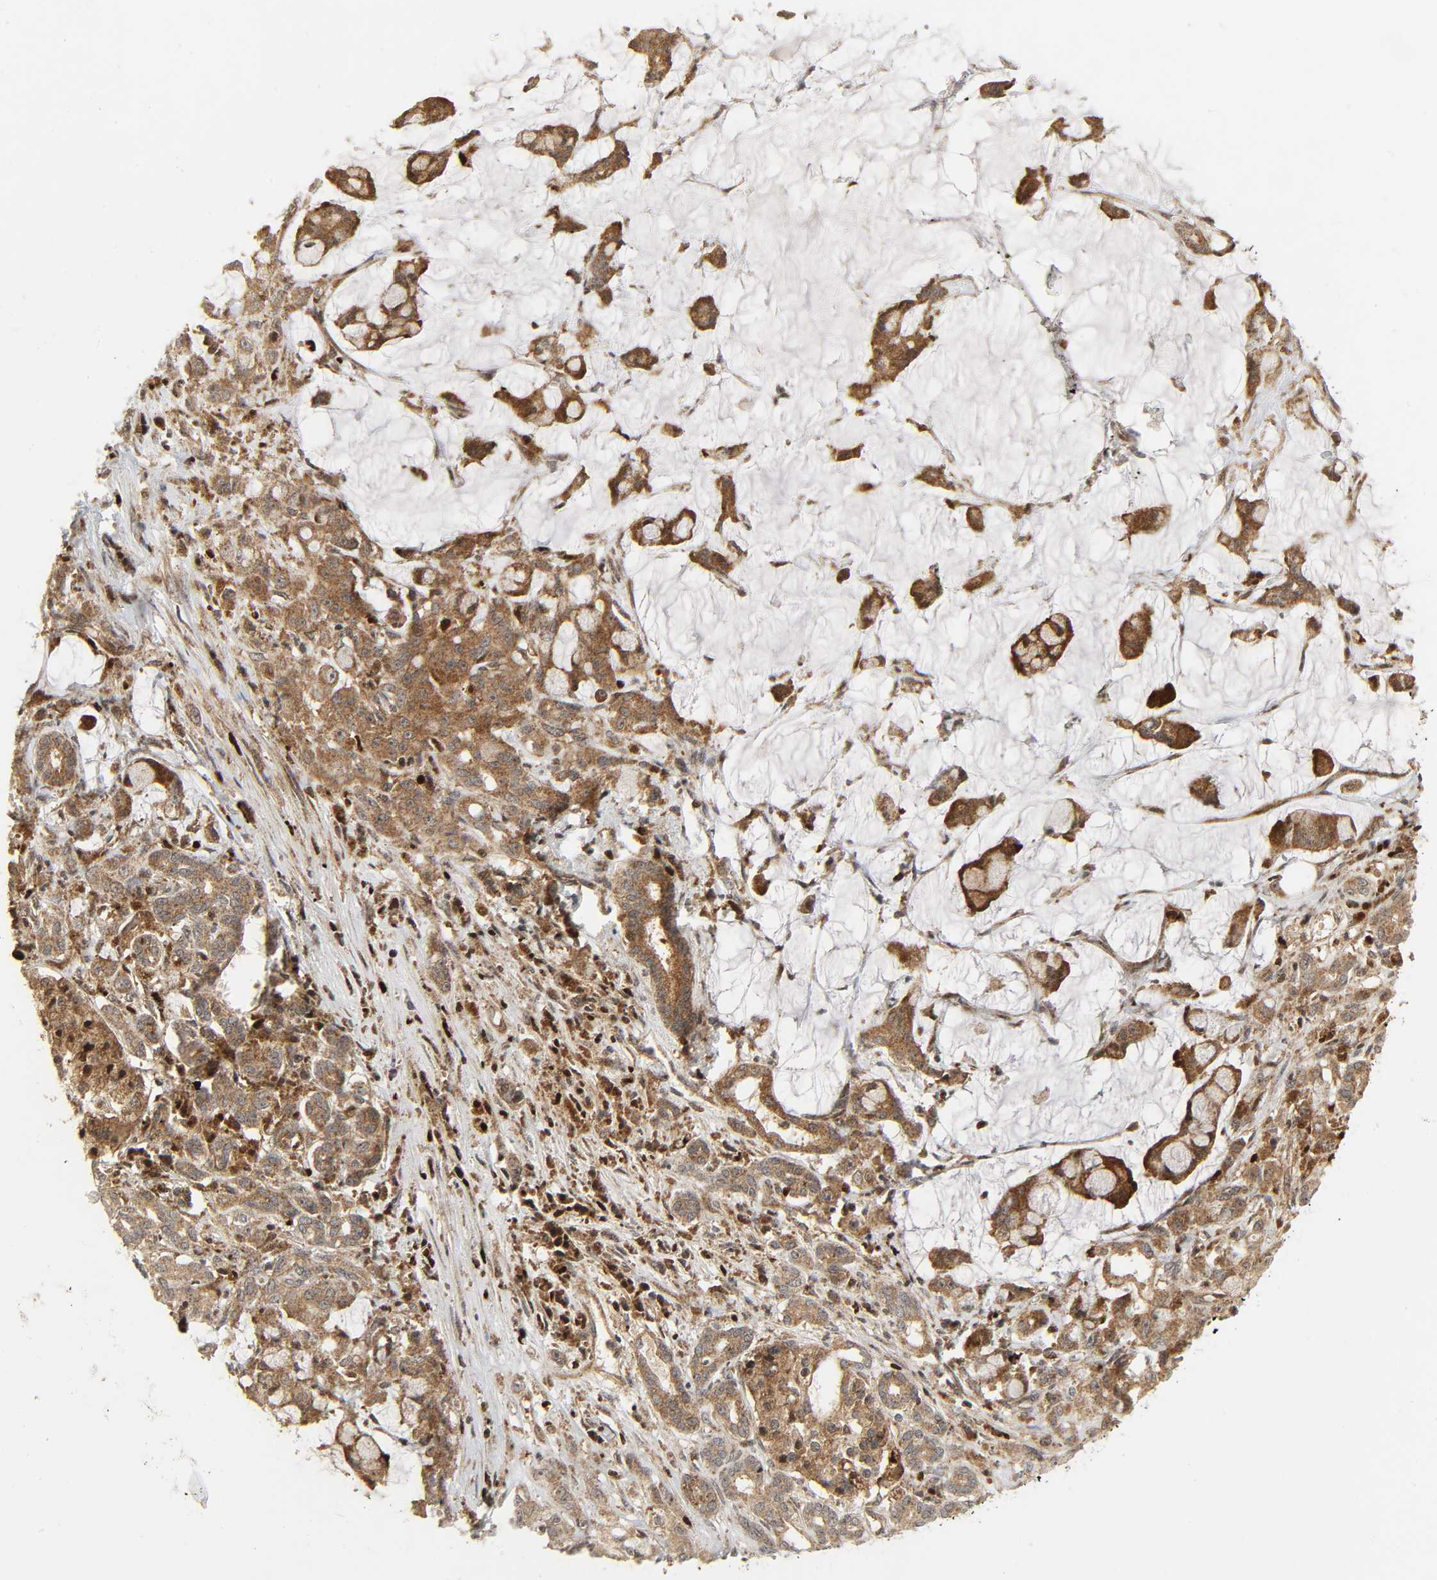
{"staining": {"intensity": "moderate", "quantity": ">75%", "location": "cytoplasmic/membranous"}, "tissue": "pancreatic cancer", "cell_type": "Tumor cells", "image_type": "cancer", "snomed": [{"axis": "morphology", "description": "Adenocarcinoma, NOS"}, {"axis": "topography", "description": "Pancreas"}], "caption": "Immunohistochemistry (DAB (3,3'-diaminobenzidine)) staining of pancreatic cancer (adenocarcinoma) exhibits moderate cytoplasmic/membranous protein positivity in approximately >75% of tumor cells.", "gene": "CHUK", "patient": {"sex": "female", "age": 73}}